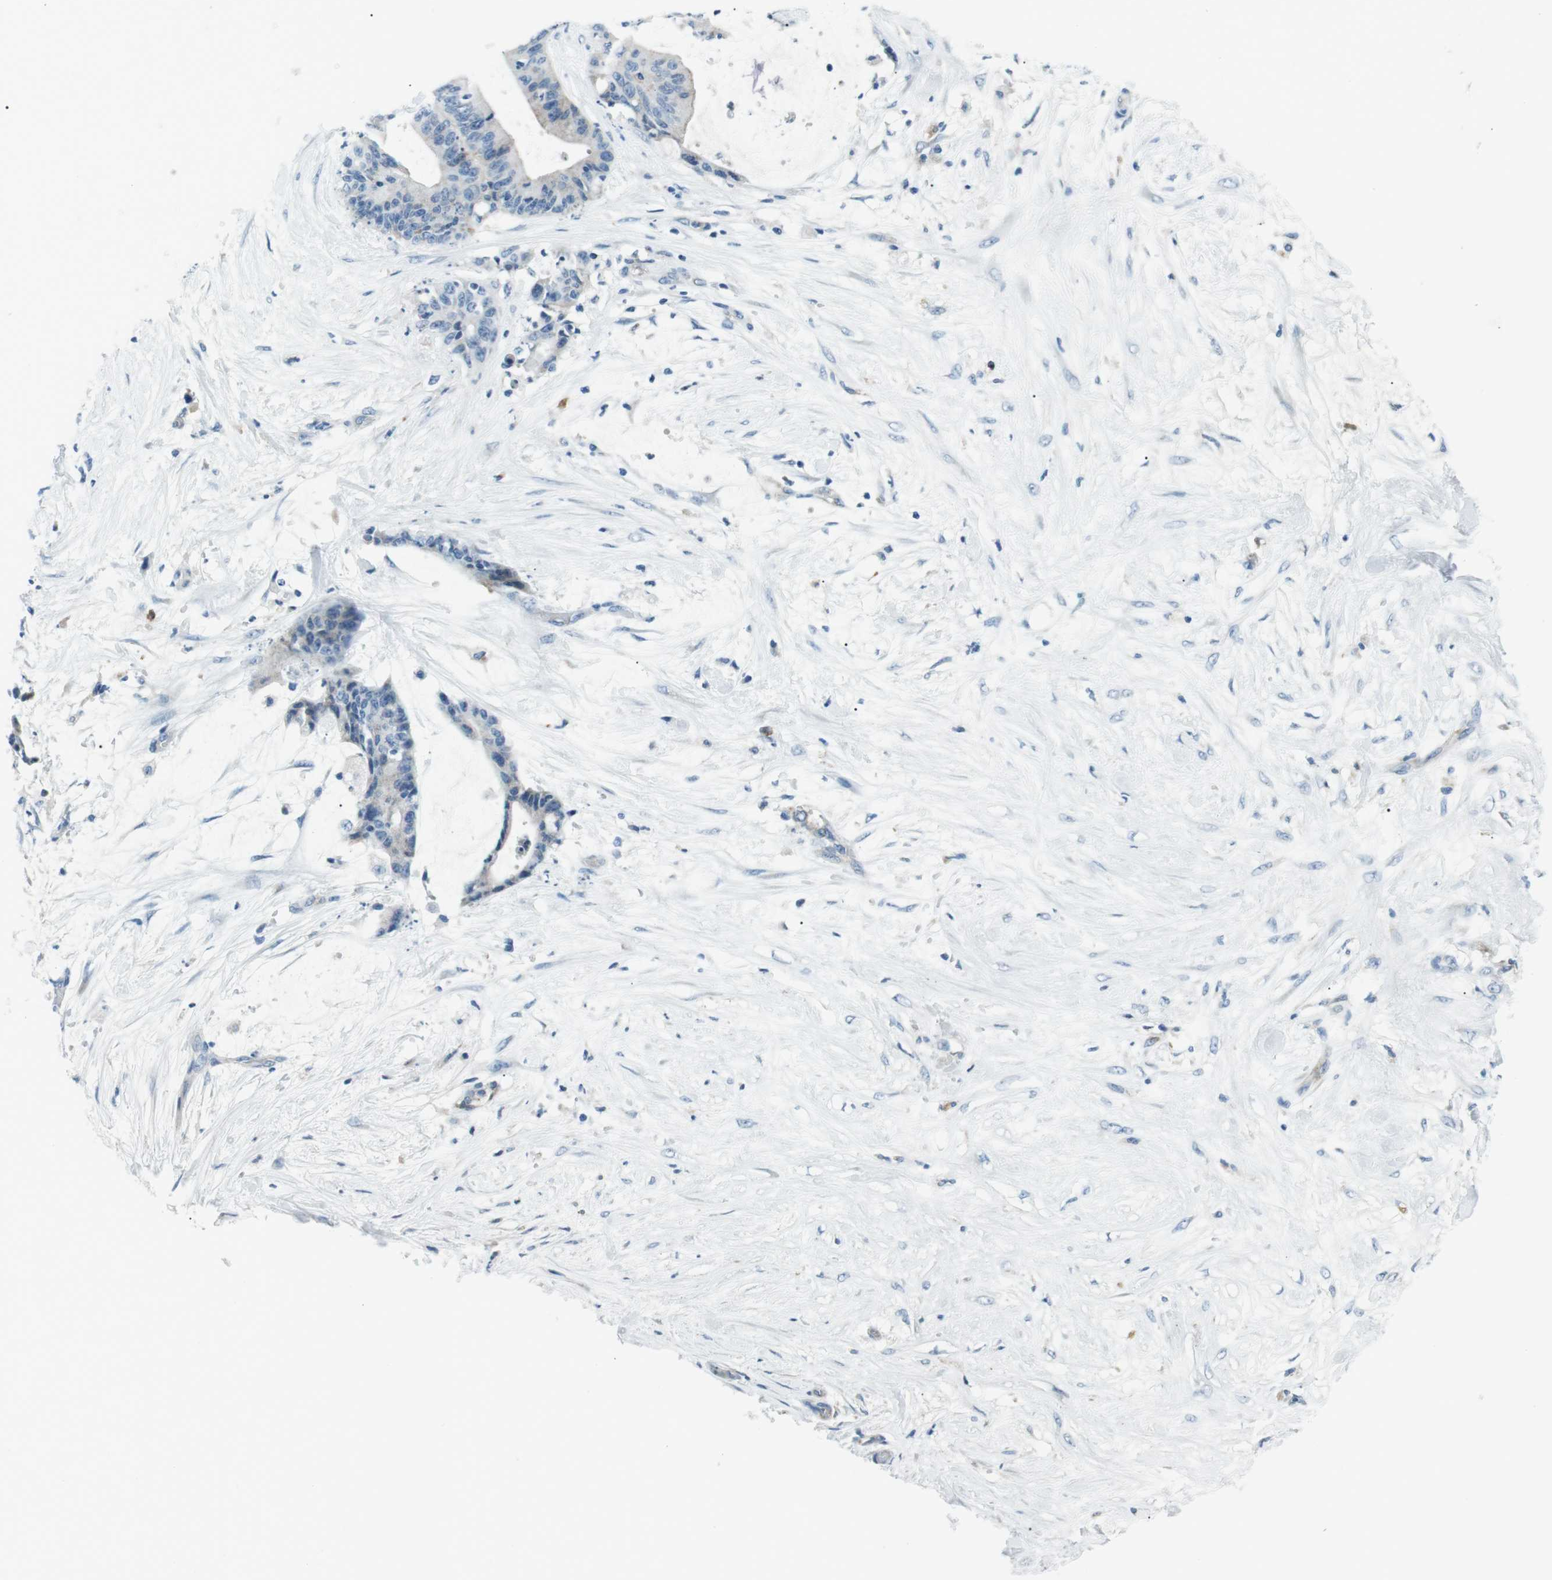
{"staining": {"intensity": "negative", "quantity": "none", "location": "none"}, "tissue": "liver cancer", "cell_type": "Tumor cells", "image_type": "cancer", "snomed": [{"axis": "morphology", "description": "Cholangiocarcinoma"}, {"axis": "topography", "description": "Liver"}], "caption": "This histopathology image is of cholangiocarcinoma (liver) stained with immunohistochemistry (IHC) to label a protein in brown with the nuclei are counter-stained blue. There is no positivity in tumor cells. (DAB (3,3'-diaminobenzidine) immunohistochemistry visualized using brightfield microscopy, high magnification).", "gene": "CSF2RA", "patient": {"sex": "female", "age": 73}}